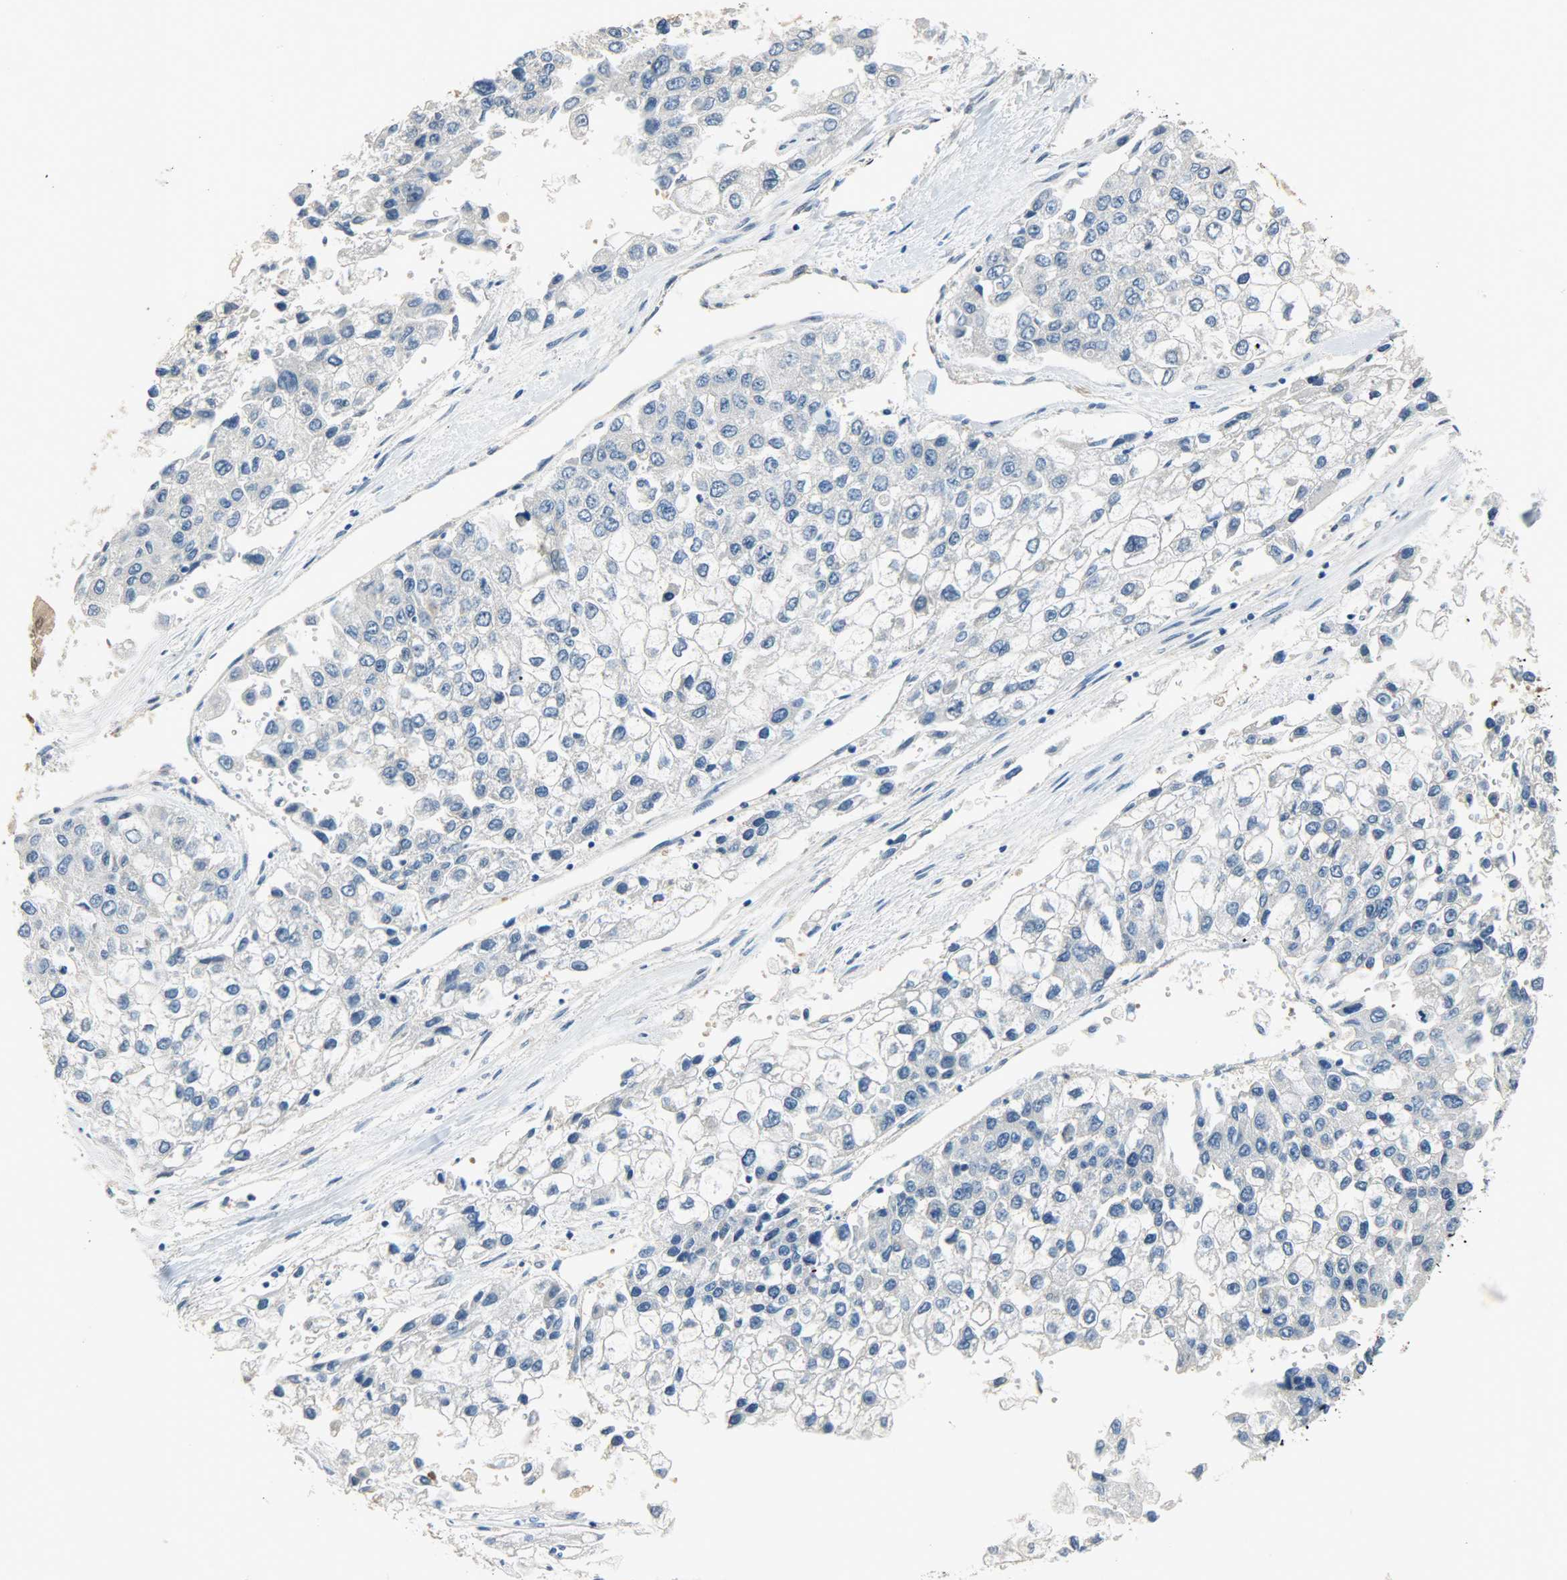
{"staining": {"intensity": "negative", "quantity": "none", "location": "none"}, "tissue": "liver cancer", "cell_type": "Tumor cells", "image_type": "cancer", "snomed": [{"axis": "morphology", "description": "Carcinoma, Hepatocellular, NOS"}, {"axis": "topography", "description": "Liver"}], "caption": "High magnification brightfield microscopy of liver cancer stained with DAB (3,3'-diaminobenzidine) (brown) and counterstained with hematoxylin (blue): tumor cells show no significant staining. Nuclei are stained in blue.", "gene": "EIF4EBP1", "patient": {"sex": "female", "age": 66}}